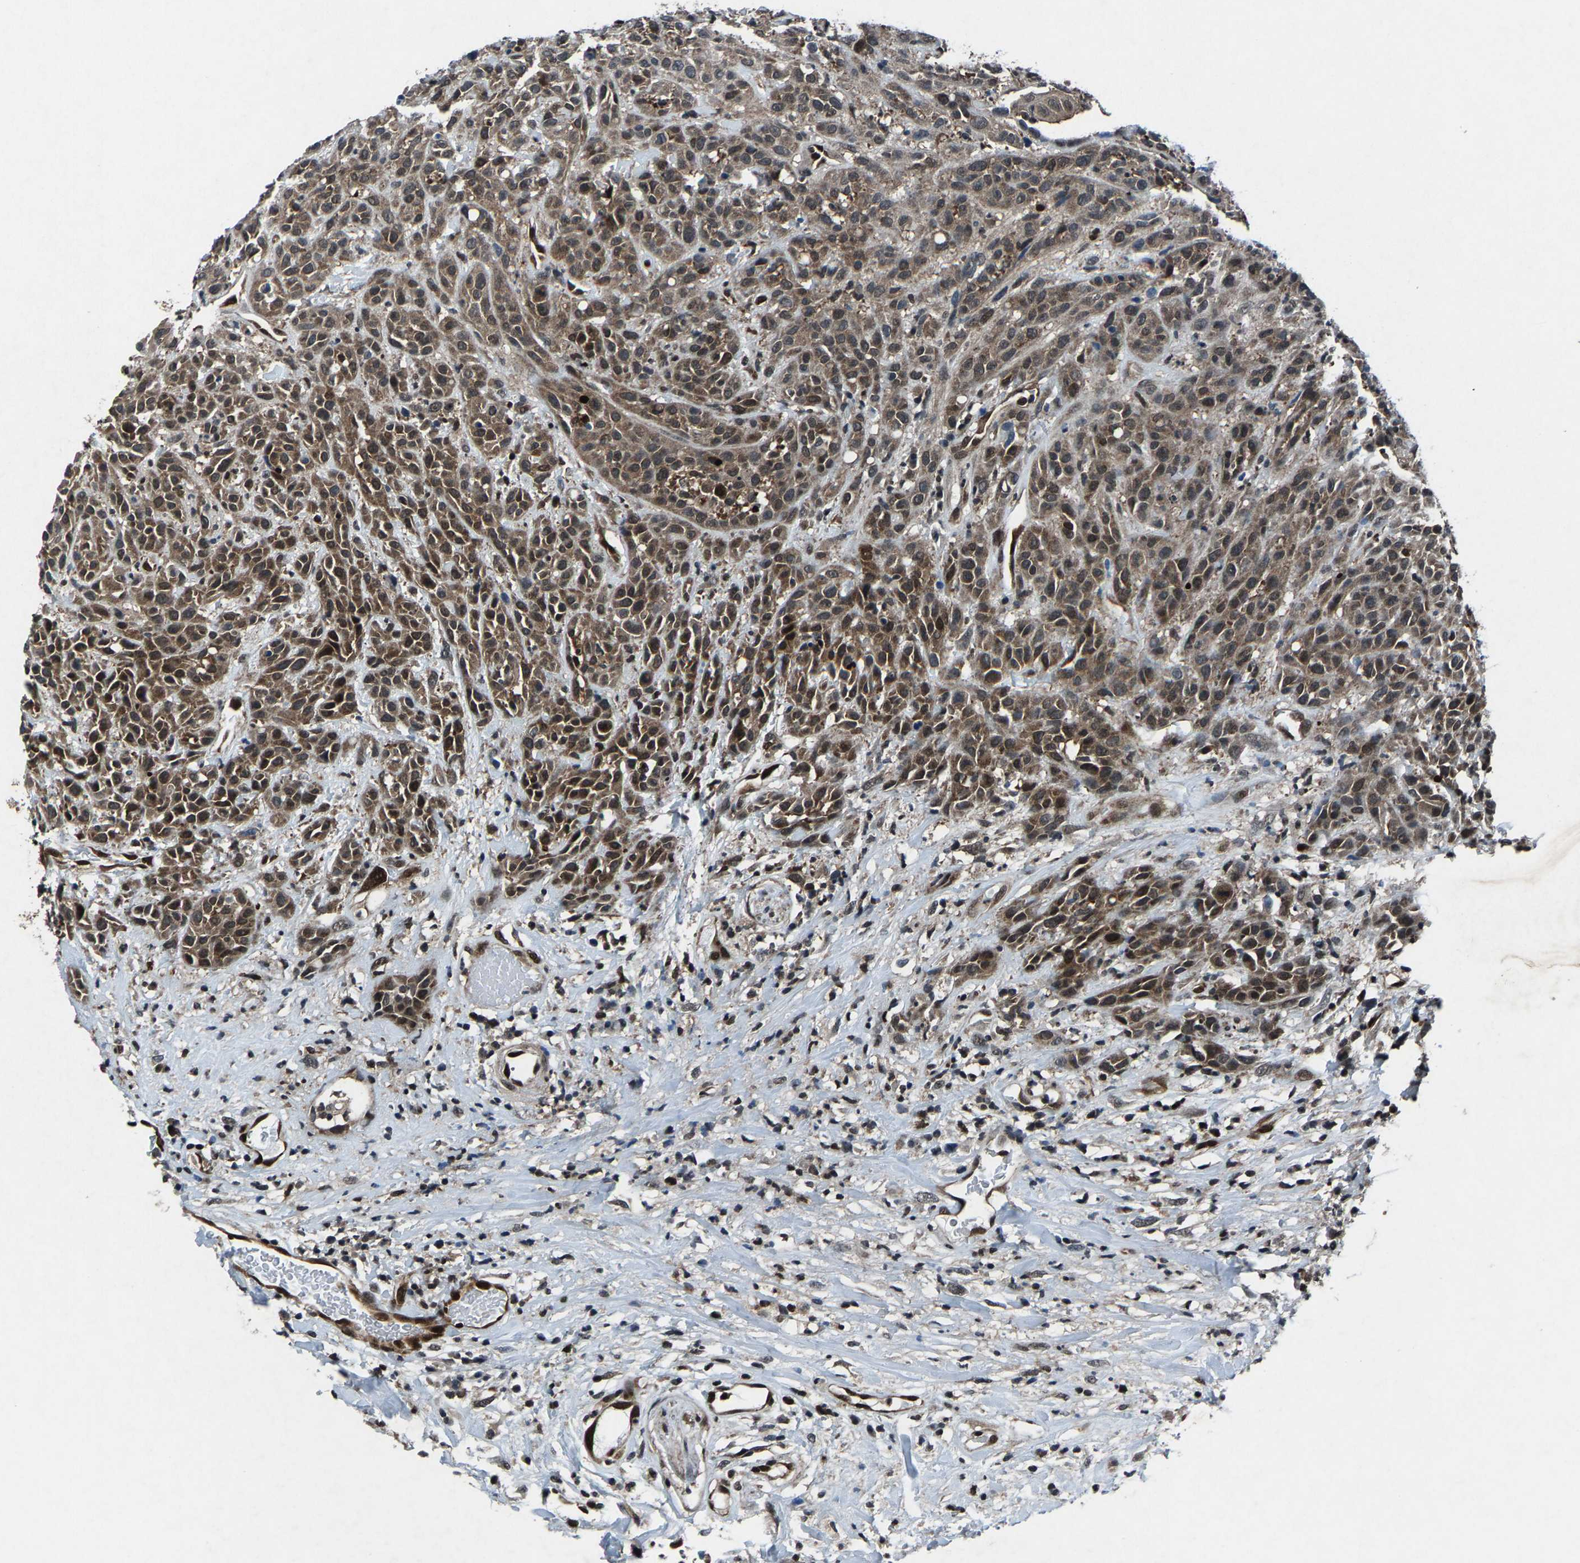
{"staining": {"intensity": "moderate", "quantity": ">75%", "location": "cytoplasmic/membranous,nuclear"}, "tissue": "head and neck cancer", "cell_type": "Tumor cells", "image_type": "cancer", "snomed": [{"axis": "morphology", "description": "Normal tissue, NOS"}, {"axis": "morphology", "description": "Squamous cell carcinoma, NOS"}, {"axis": "topography", "description": "Cartilage tissue"}, {"axis": "topography", "description": "Head-Neck"}], "caption": "The photomicrograph demonstrates immunohistochemical staining of head and neck cancer (squamous cell carcinoma). There is moderate cytoplasmic/membranous and nuclear expression is identified in approximately >75% of tumor cells. Nuclei are stained in blue.", "gene": "ATXN3", "patient": {"sex": "male", "age": 62}}